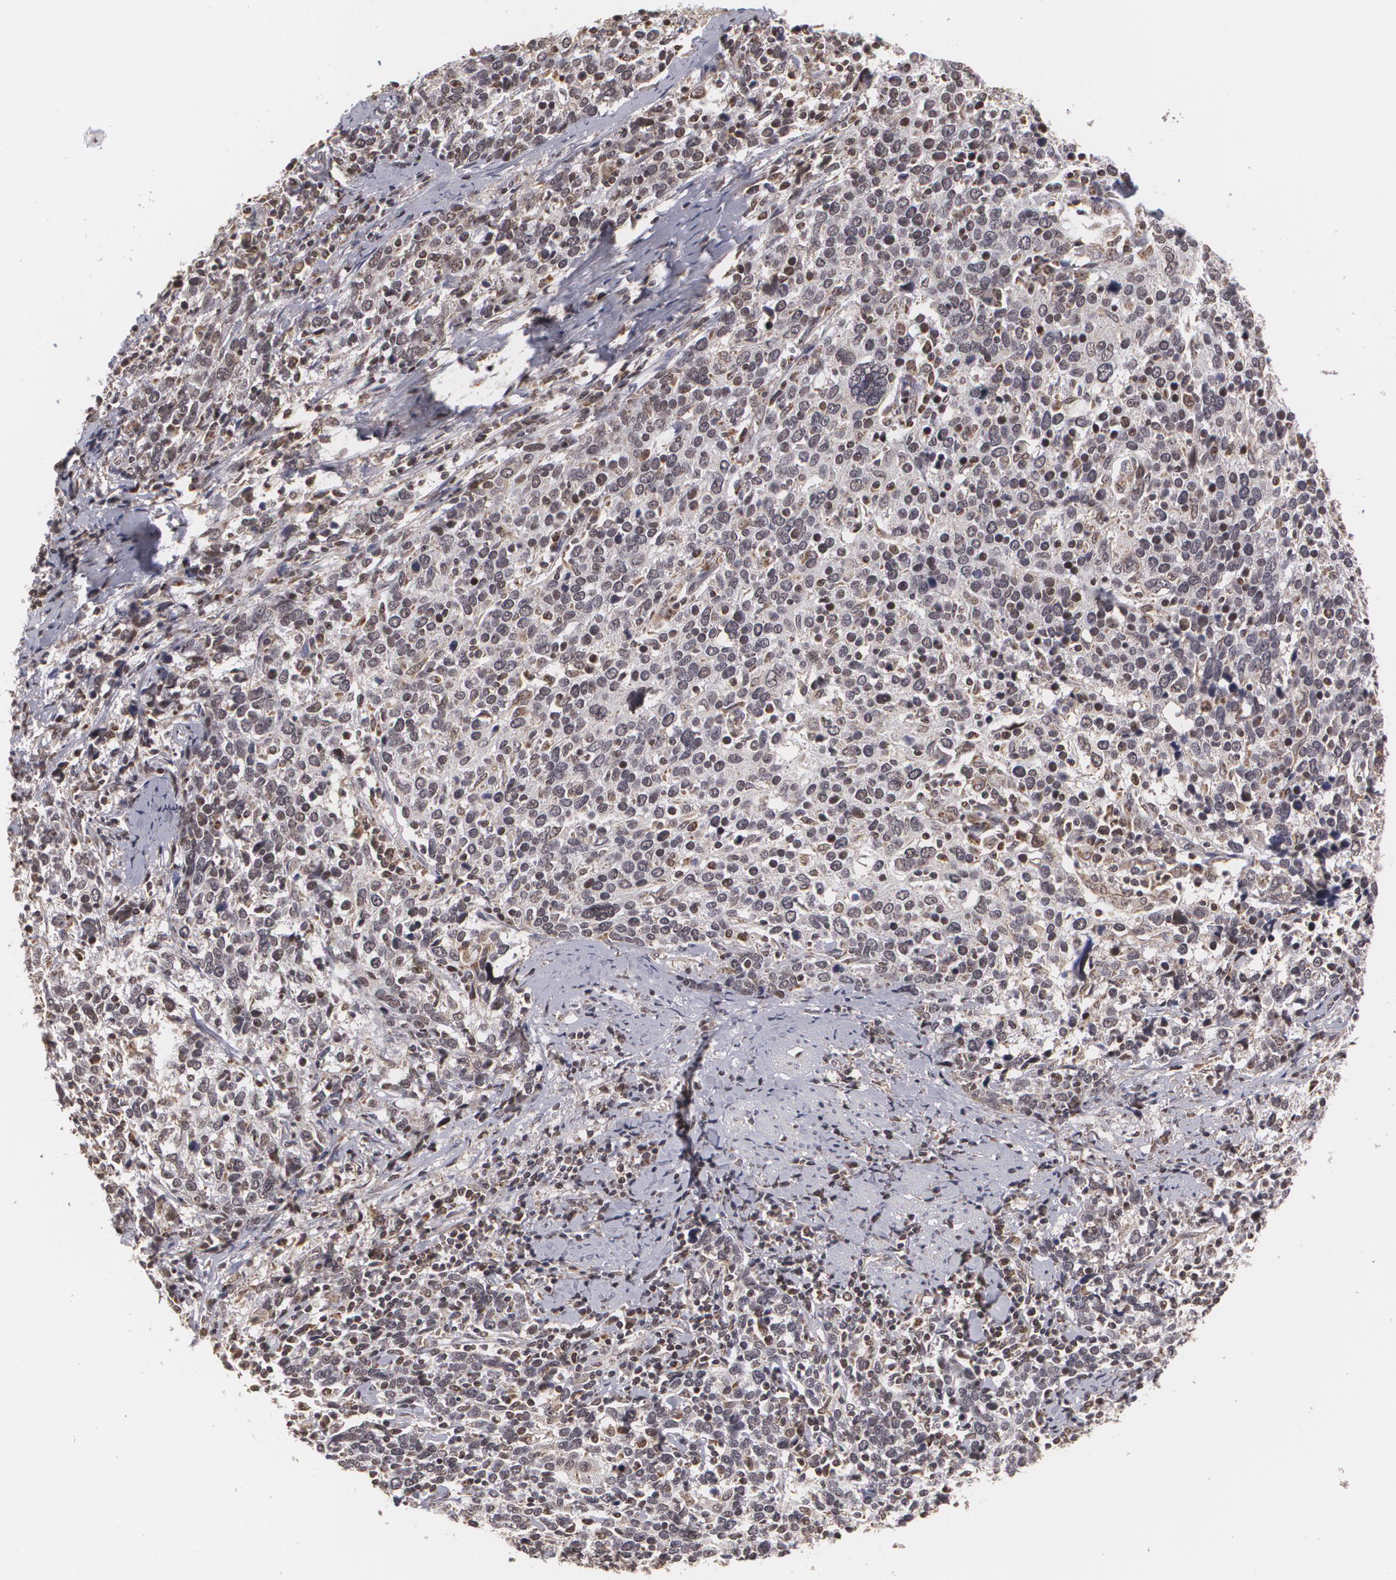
{"staining": {"intensity": "moderate", "quantity": "<25%", "location": "nuclear"}, "tissue": "cervical cancer", "cell_type": "Tumor cells", "image_type": "cancer", "snomed": [{"axis": "morphology", "description": "Squamous cell carcinoma, NOS"}, {"axis": "topography", "description": "Cervix"}], "caption": "A micrograph showing moderate nuclear positivity in about <25% of tumor cells in cervical squamous cell carcinoma, as visualized by brown immunohistochemical staining.", "gene": "MXD1", "patient": {"sex": "female", "age": 41}}